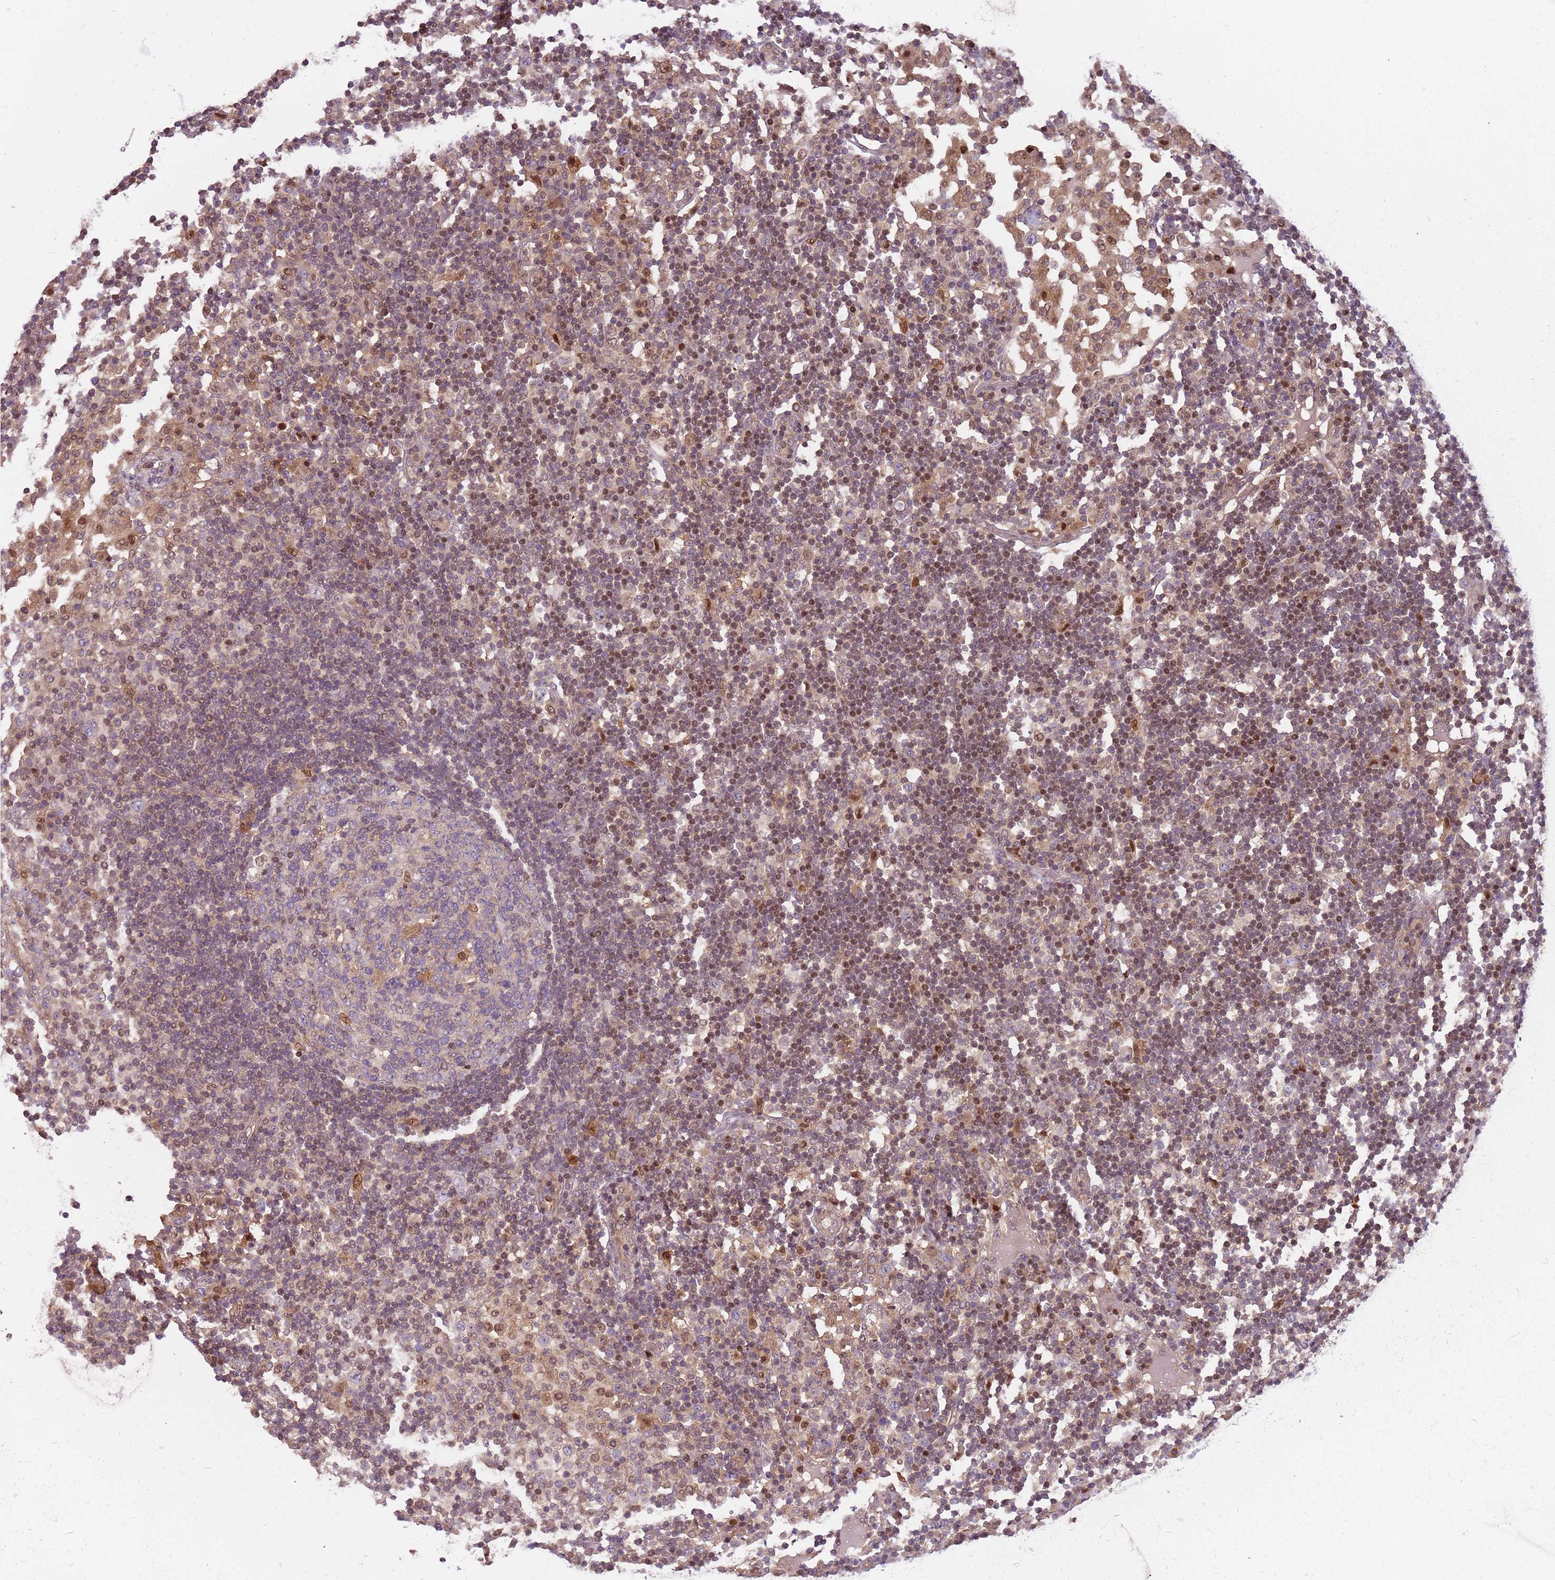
{"staining": {"intensity": "moderate", "quantity": "<25%", "location": "nuclear"}, "tissue": "lymph node", "cell_type": "Germinal center cells", "image_type": "normal", "snomed": [{"axis": "morphology", "description": "Normal tissue, NOS"}, {"axis": "topography", "description": "Lymph node"}], "caption": "IHC micrograph of normal lymph node stained for a protein (brown), which displays low levels of moderate nuclear expression in approximately <25% of germinal center cells.", "gene": "GSTO2", "patient": {"sex": "female", "age": 53}}